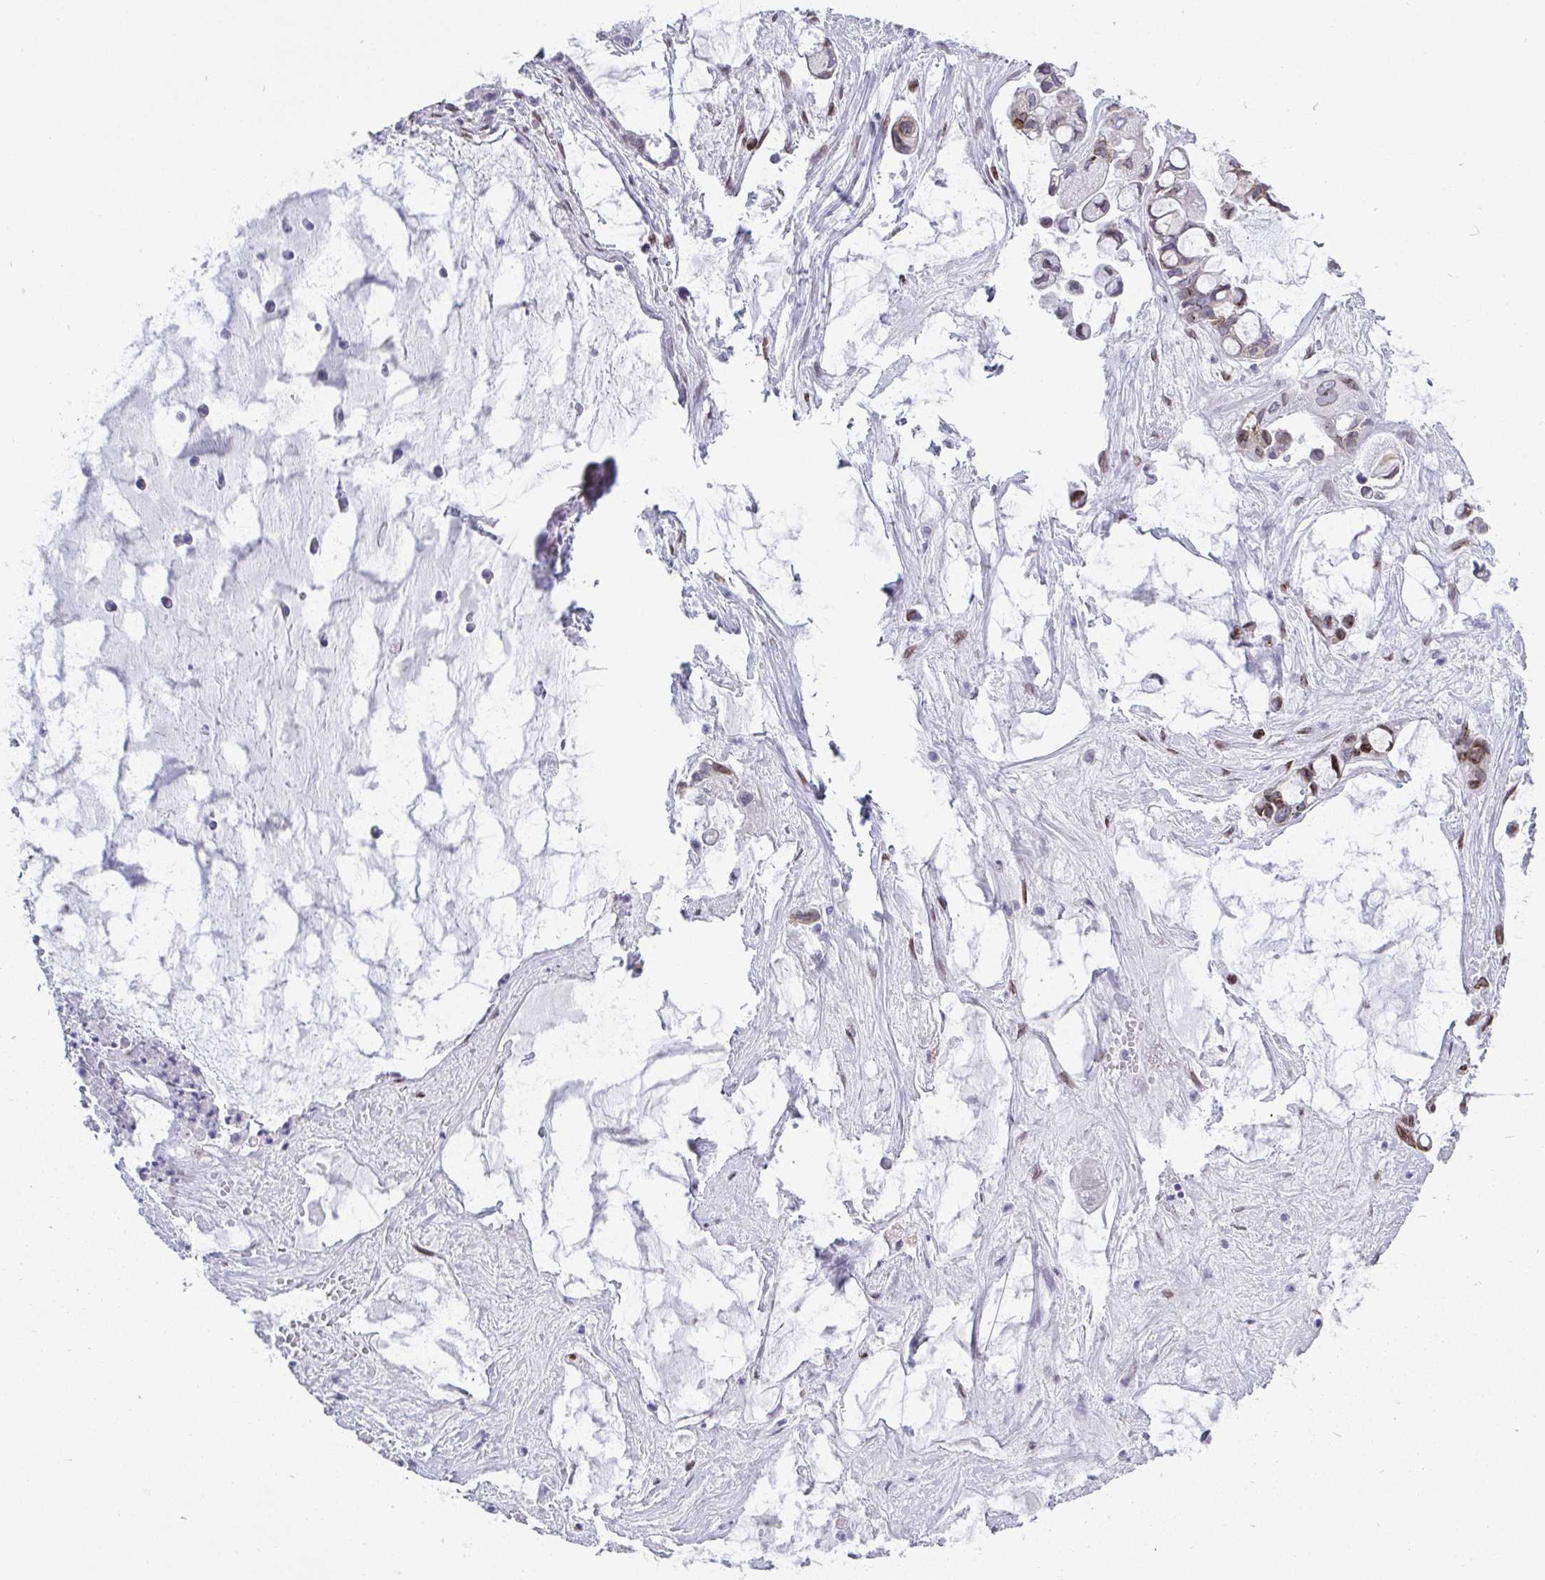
{"staining": {"intensity": "moderate", "quantity": "<25%", "location": "cytoplasmic/membranous,nuclear"}, "tissue": "ovarian cancer", "cell_type": "Tumor cells", "image_type": "cancer", "snomed": [{"axis": "morphology", "description": "Cystadenocarcinoma, mucinous, NOS"}, {"axis": "topography", "description": "Ovary"}], "caption": "This image exhibits ovarian mucinous cystadenocarcinoma stained with IHC to label a protein in brown. The cytoplasmic/membranous and nuclear of tumor cells show moderate positivity for the protein. Nuclei are counter-stained blue.", "gene": "EMD", "patient": {"sex": "female", "age": 63}}